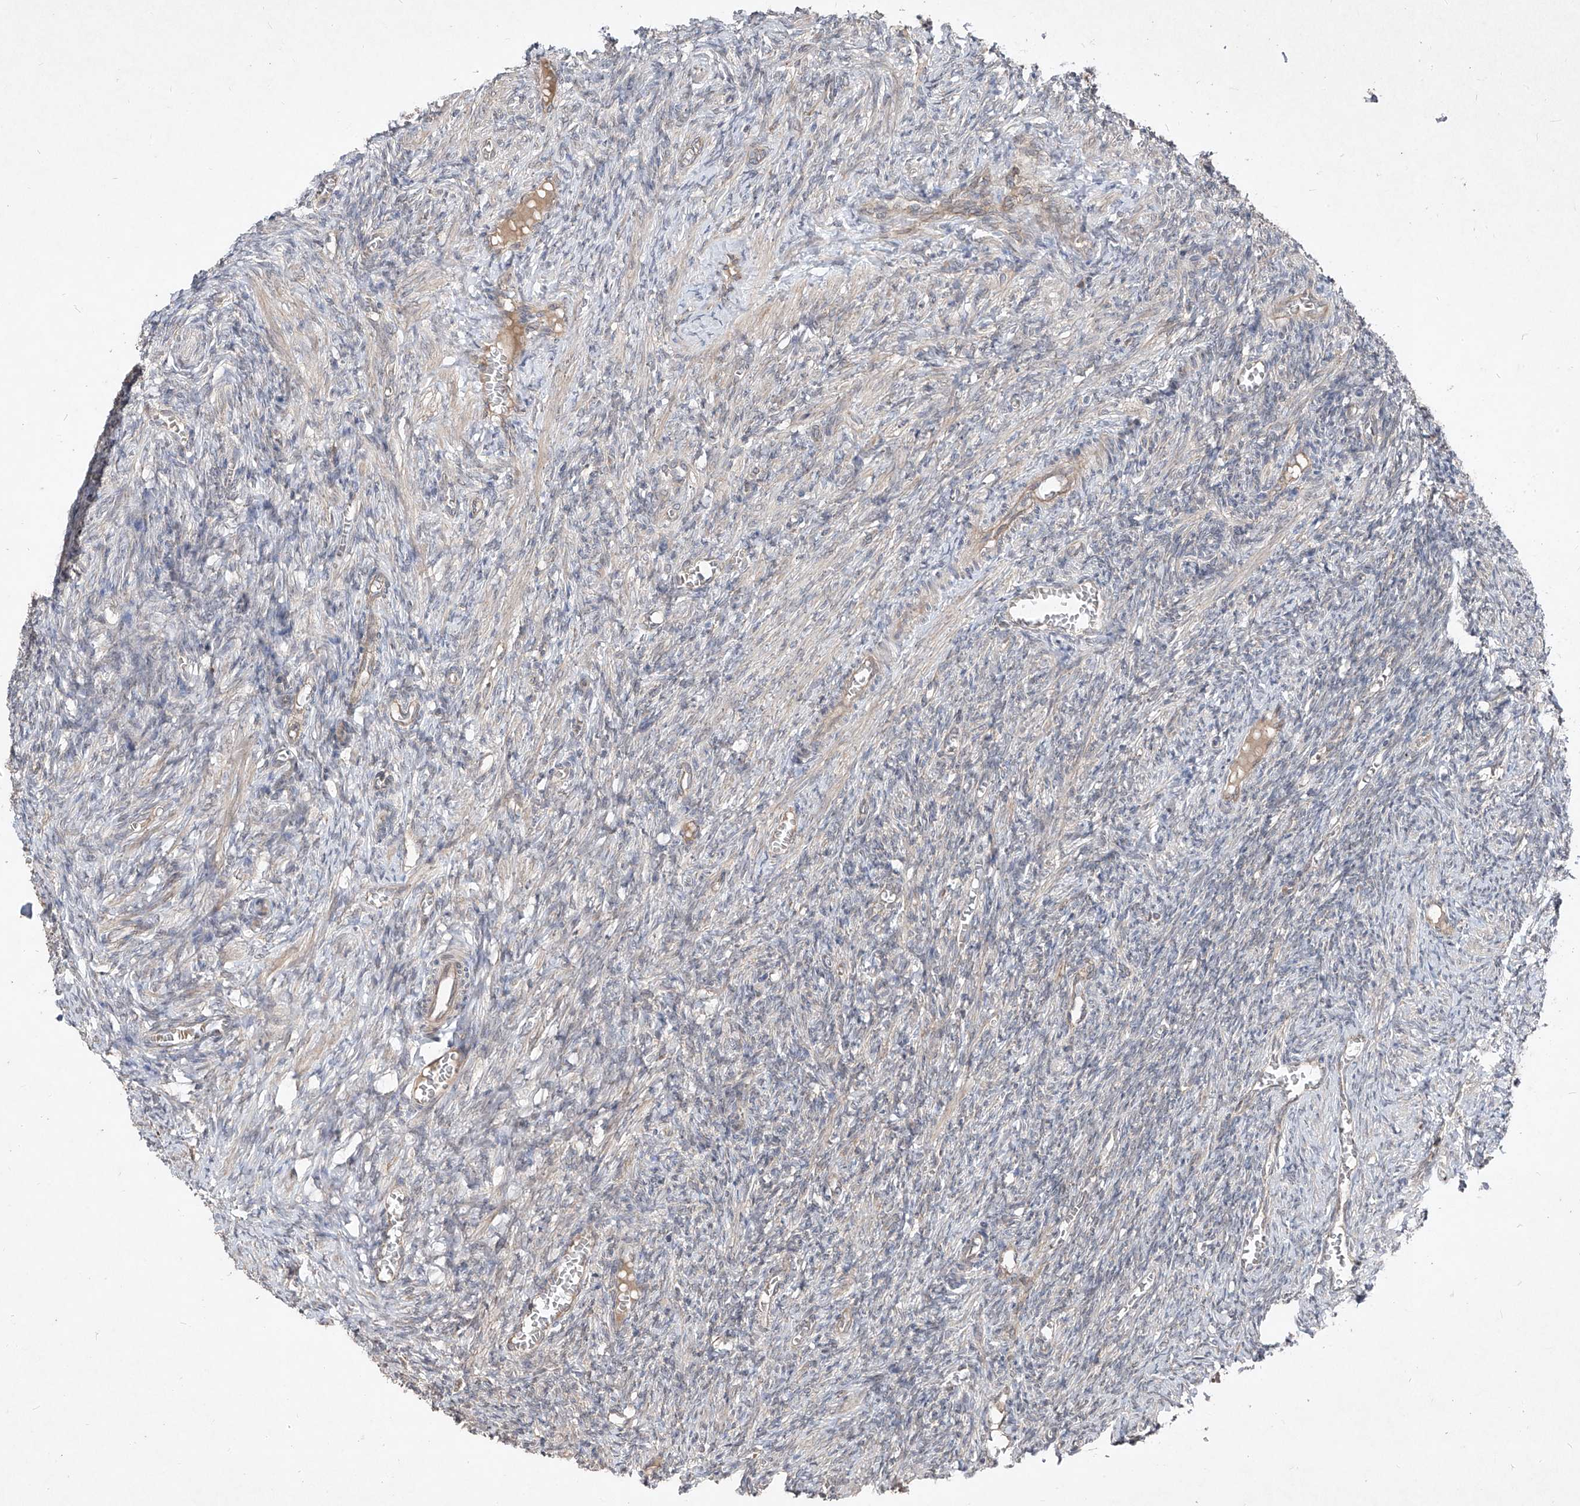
{"staining": {"intensity": "weak", "quantity": "<25%", "location": "cytoplasmic/membranous"}, "tissue": "ovary", "cell_type": "Ovarian stroma cells", "image_type": "normal", "snomed": [{"axis": "morphology", "description": "Normal tissue, NOS"}, {"axis": "topography", "description": "Ovary"}], "caption": "Immunohistochemistry photomicrograph of normal ovary: human ovary stained with DAB demonstrates no significant protein expression in ovarian stroma cells.", "gene": "ABCD3", "patient": {"sex": "female", "age": 27}}